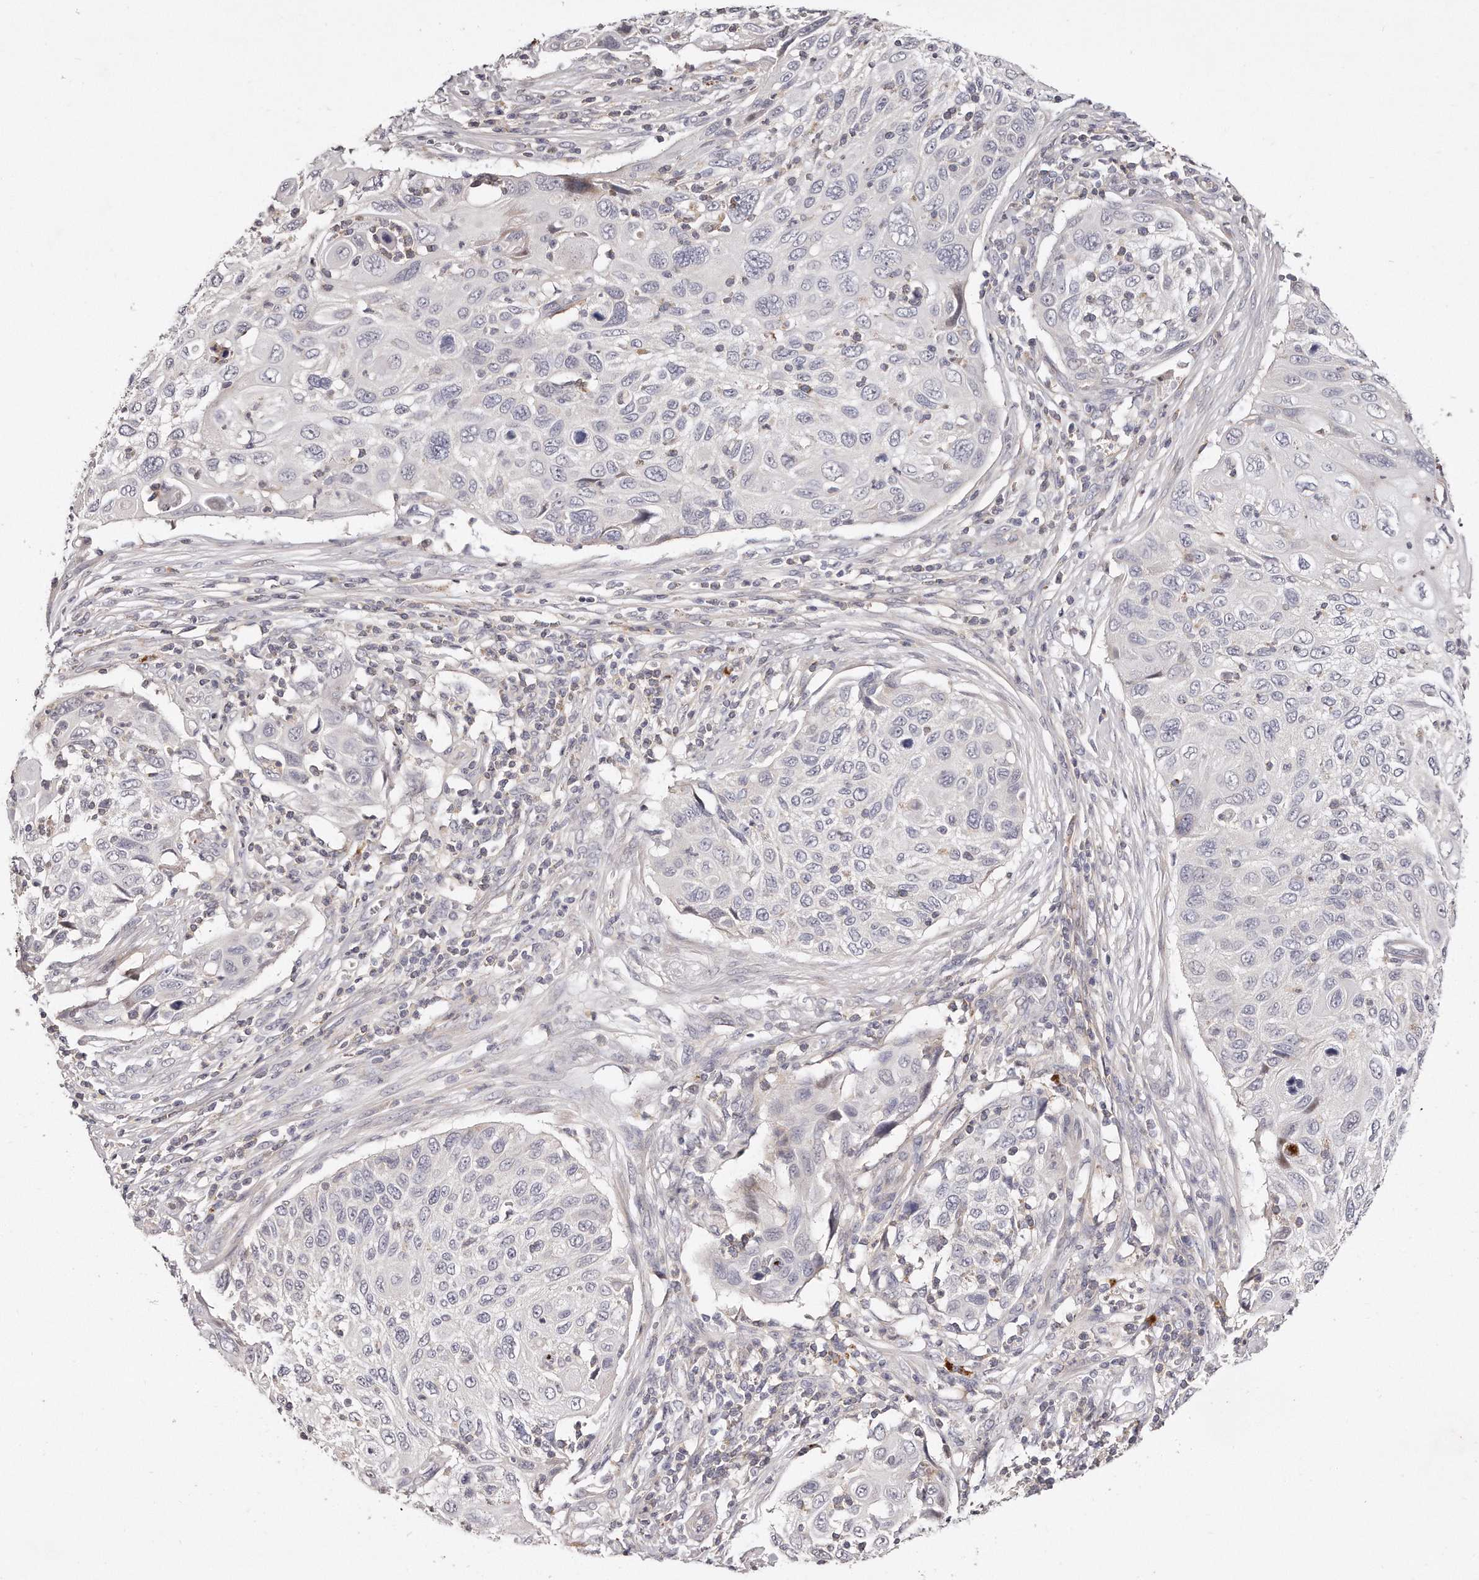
{"staining": {"intensity": "negative", "quantity": "none", "location": "none"}, "tissue": "cervical cancer", "cell_type": "Tumor cells", "image_type": "cancer", "snomed": [{"axis": "morphology", "description": "Squamous cell carcinoma, NOS"}, {"axis": "topography", "description": "Cervix"}], "caption": "Immunohistochemistry (IHC) image of neoplastic tissue: human cervical cancer stained with DAB (3,3'-diaminobenzidine) exhibits no significant protein expression in tumor cells.", "gene": "TTLL4", "patient": {"sex": "female", "age": 70}}